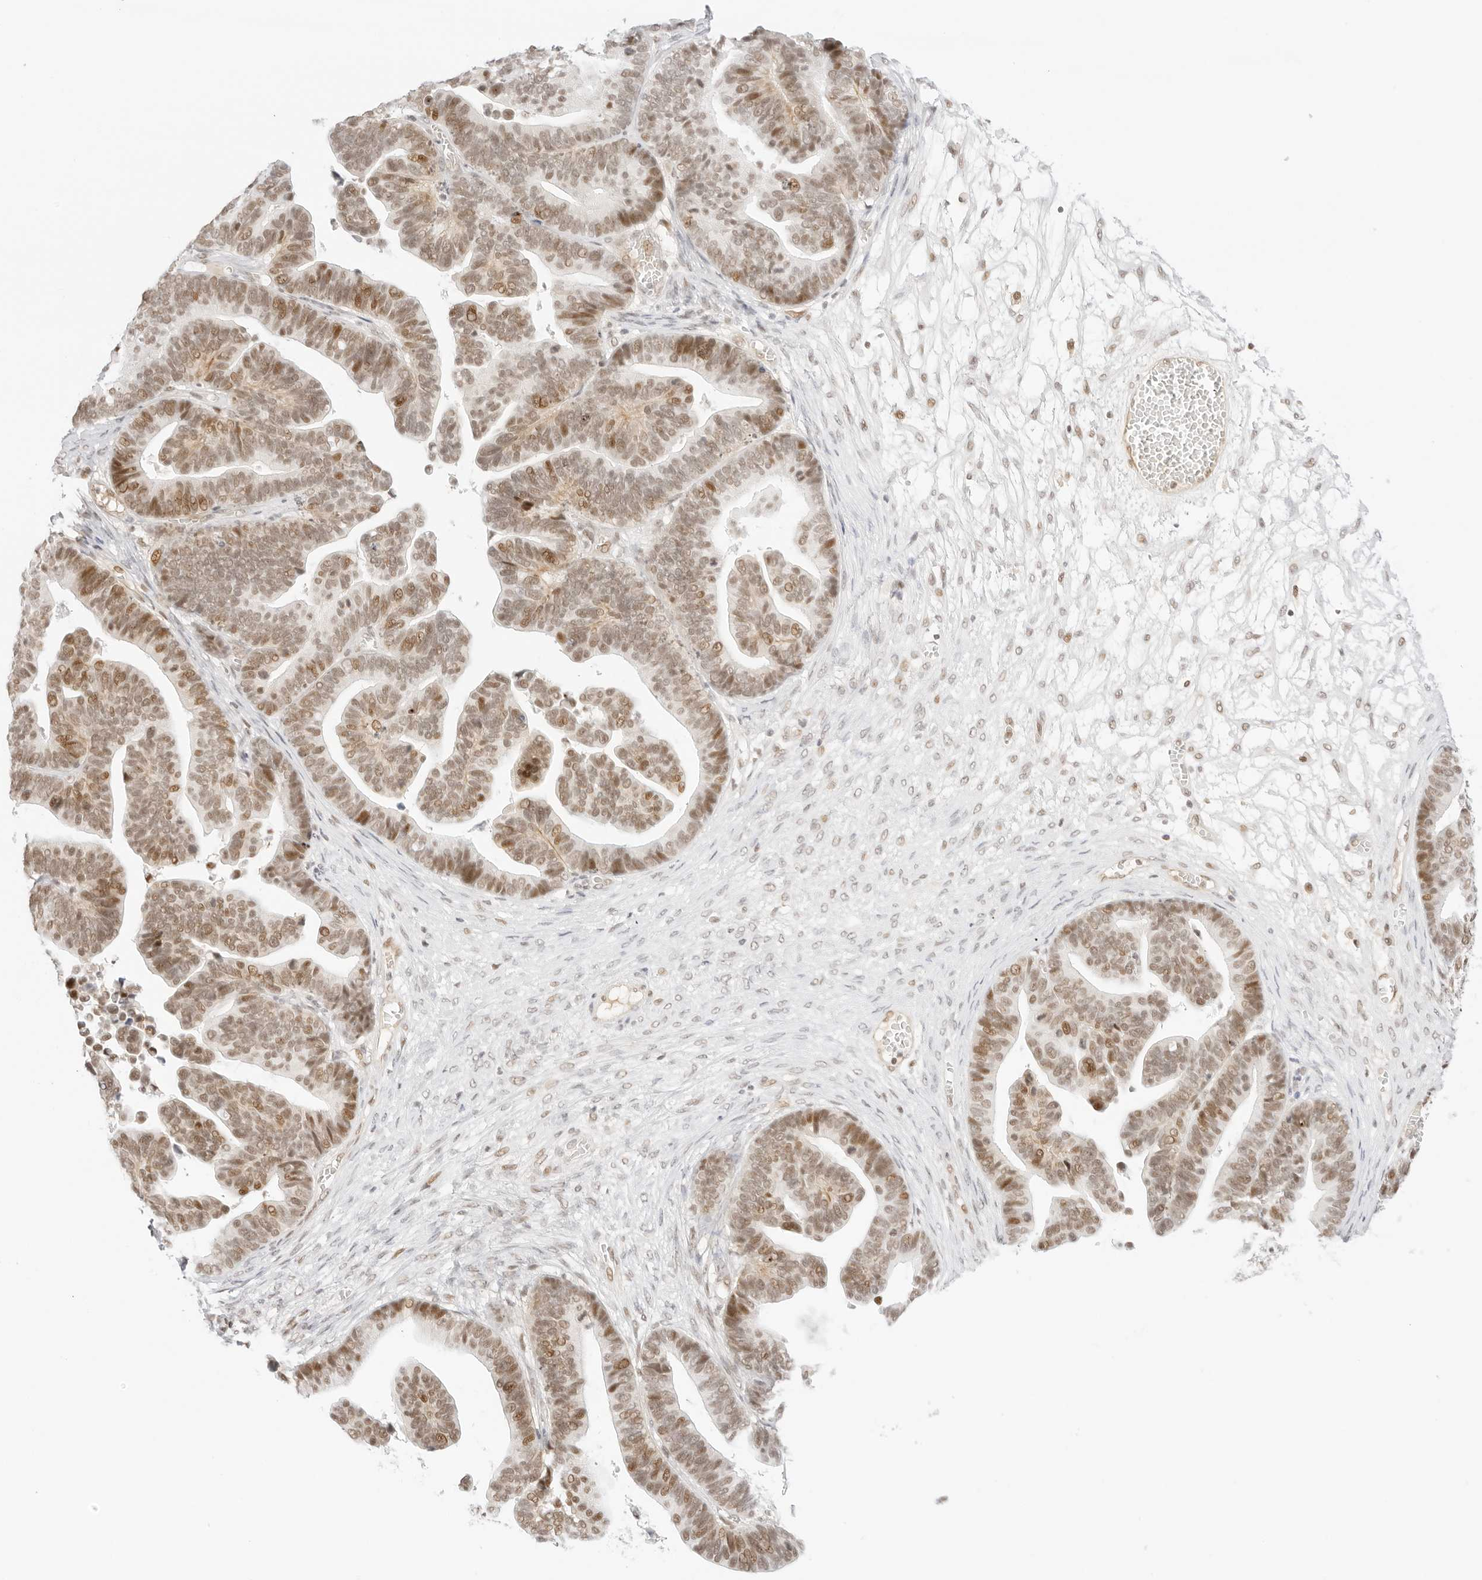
{"staining": {"intensity": "moderate", "quantity": ">75%", "location": "nuclear"}, "tissue": "ovarian cancer", "cell_type": "Tumor cells", "image_type": "cancer", "snomed": [{"axis": "morphology", "description": "Cystadenocarcinoma, serous, NOS"}, {"axis": "topography", "description": "Ovary"}], "caption": "Immunohistochemical staining of ovarian serous cystadenocarcinoma demonstrates moderate nuclear protein expression in about >75% of tumor cells.", "gene": "ITGA6", "patient": {"sex": "female", "age": 56}}